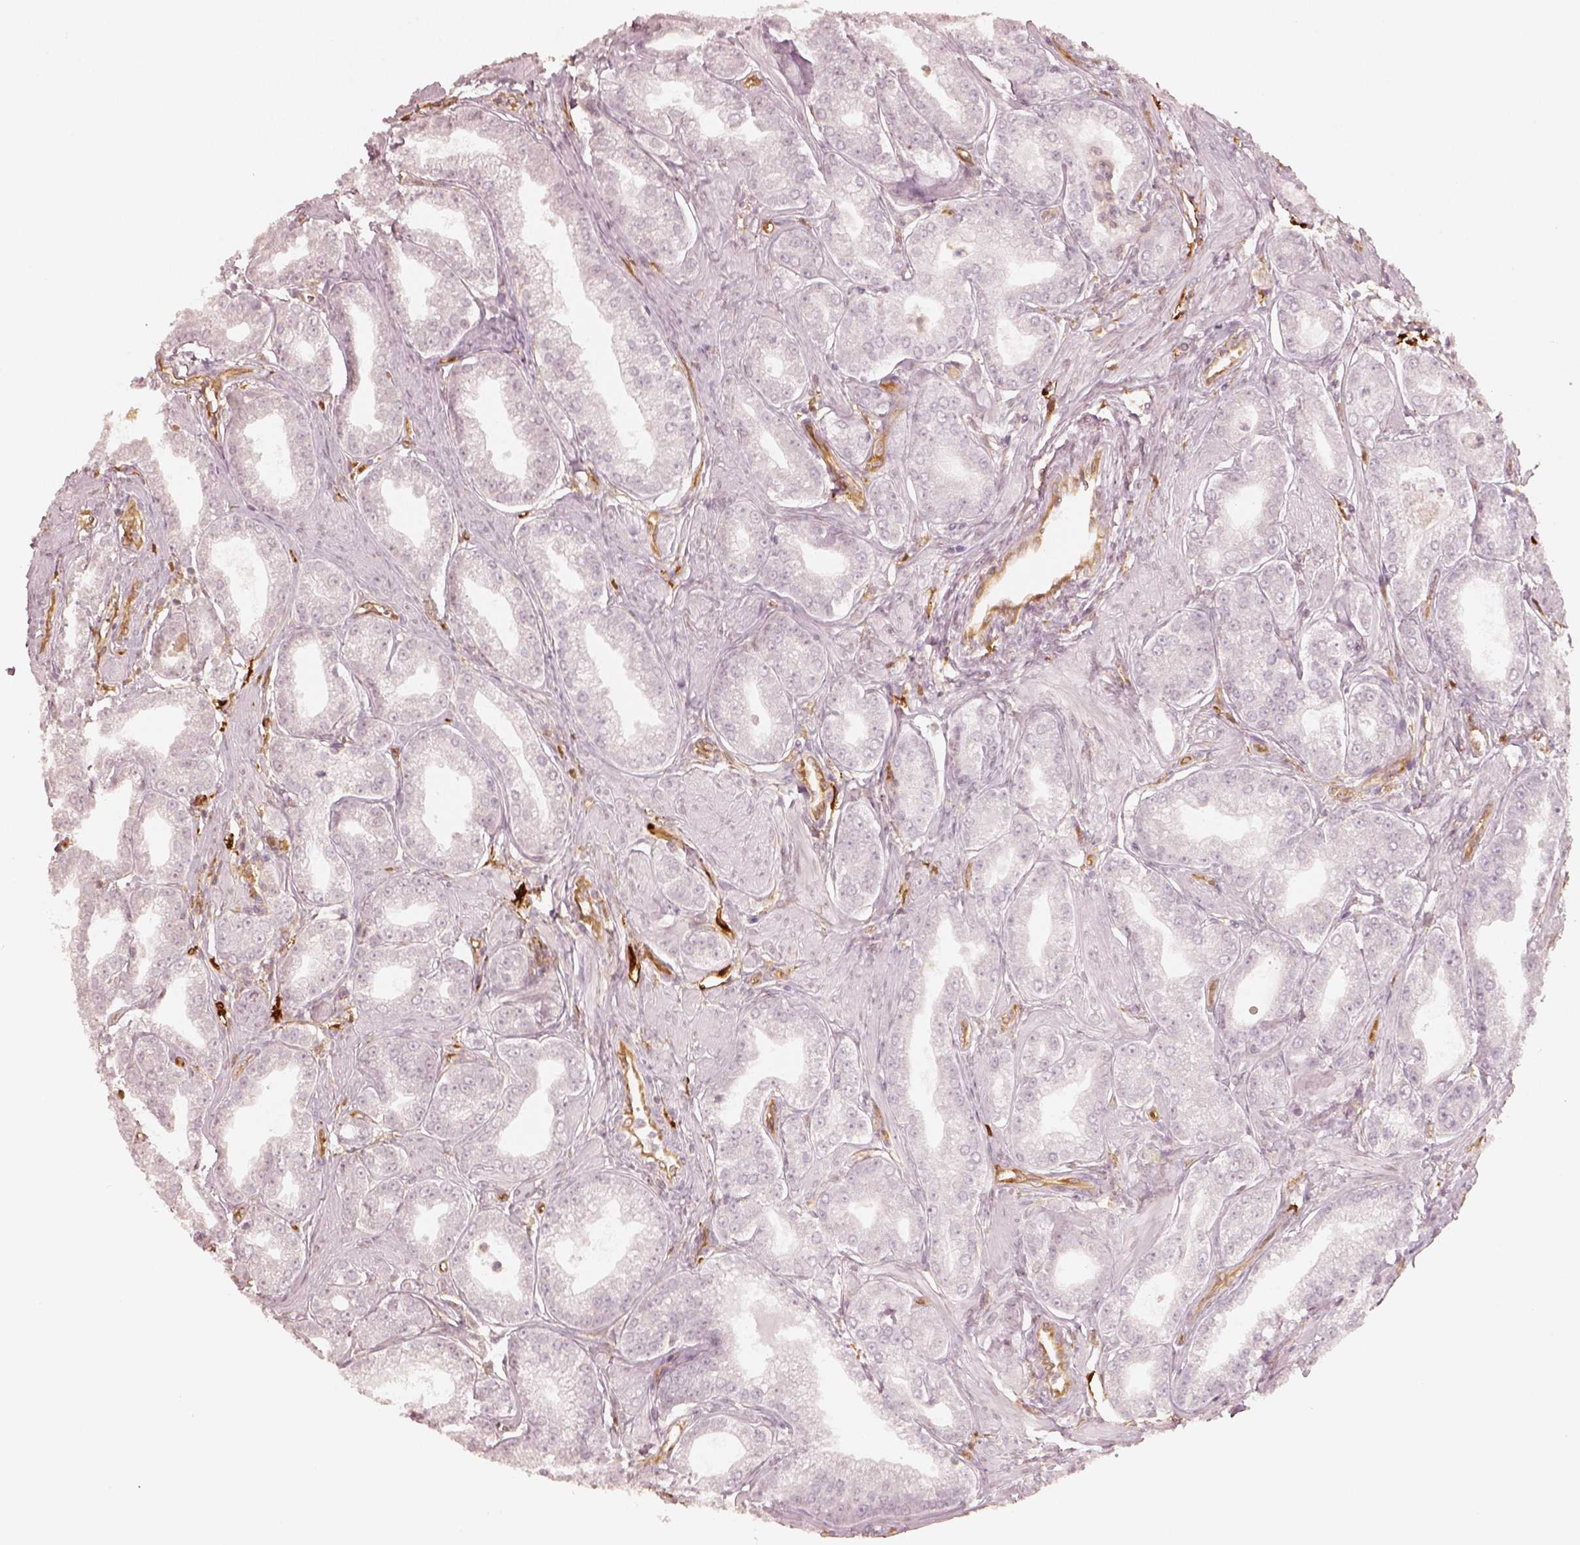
{"staining": {"intensity": "negative", "quantity": "none", "location": "none"}, "tissue": "prostate cancer", "cell_type": "Tumor cells", "image_type": "cancer", "snomed": [{"axis": "morphology", "description": "Adenocarcinoma, NOS"}, {"axis": "topography", "description": "Prostate"}], "caption": "A photomicrograph of prostate adenocarcinoma stained for a protein reveals no brown staining in tumor cells.", "gene": "FSCN1", "patient": {"sex": "male", "age": 71}}